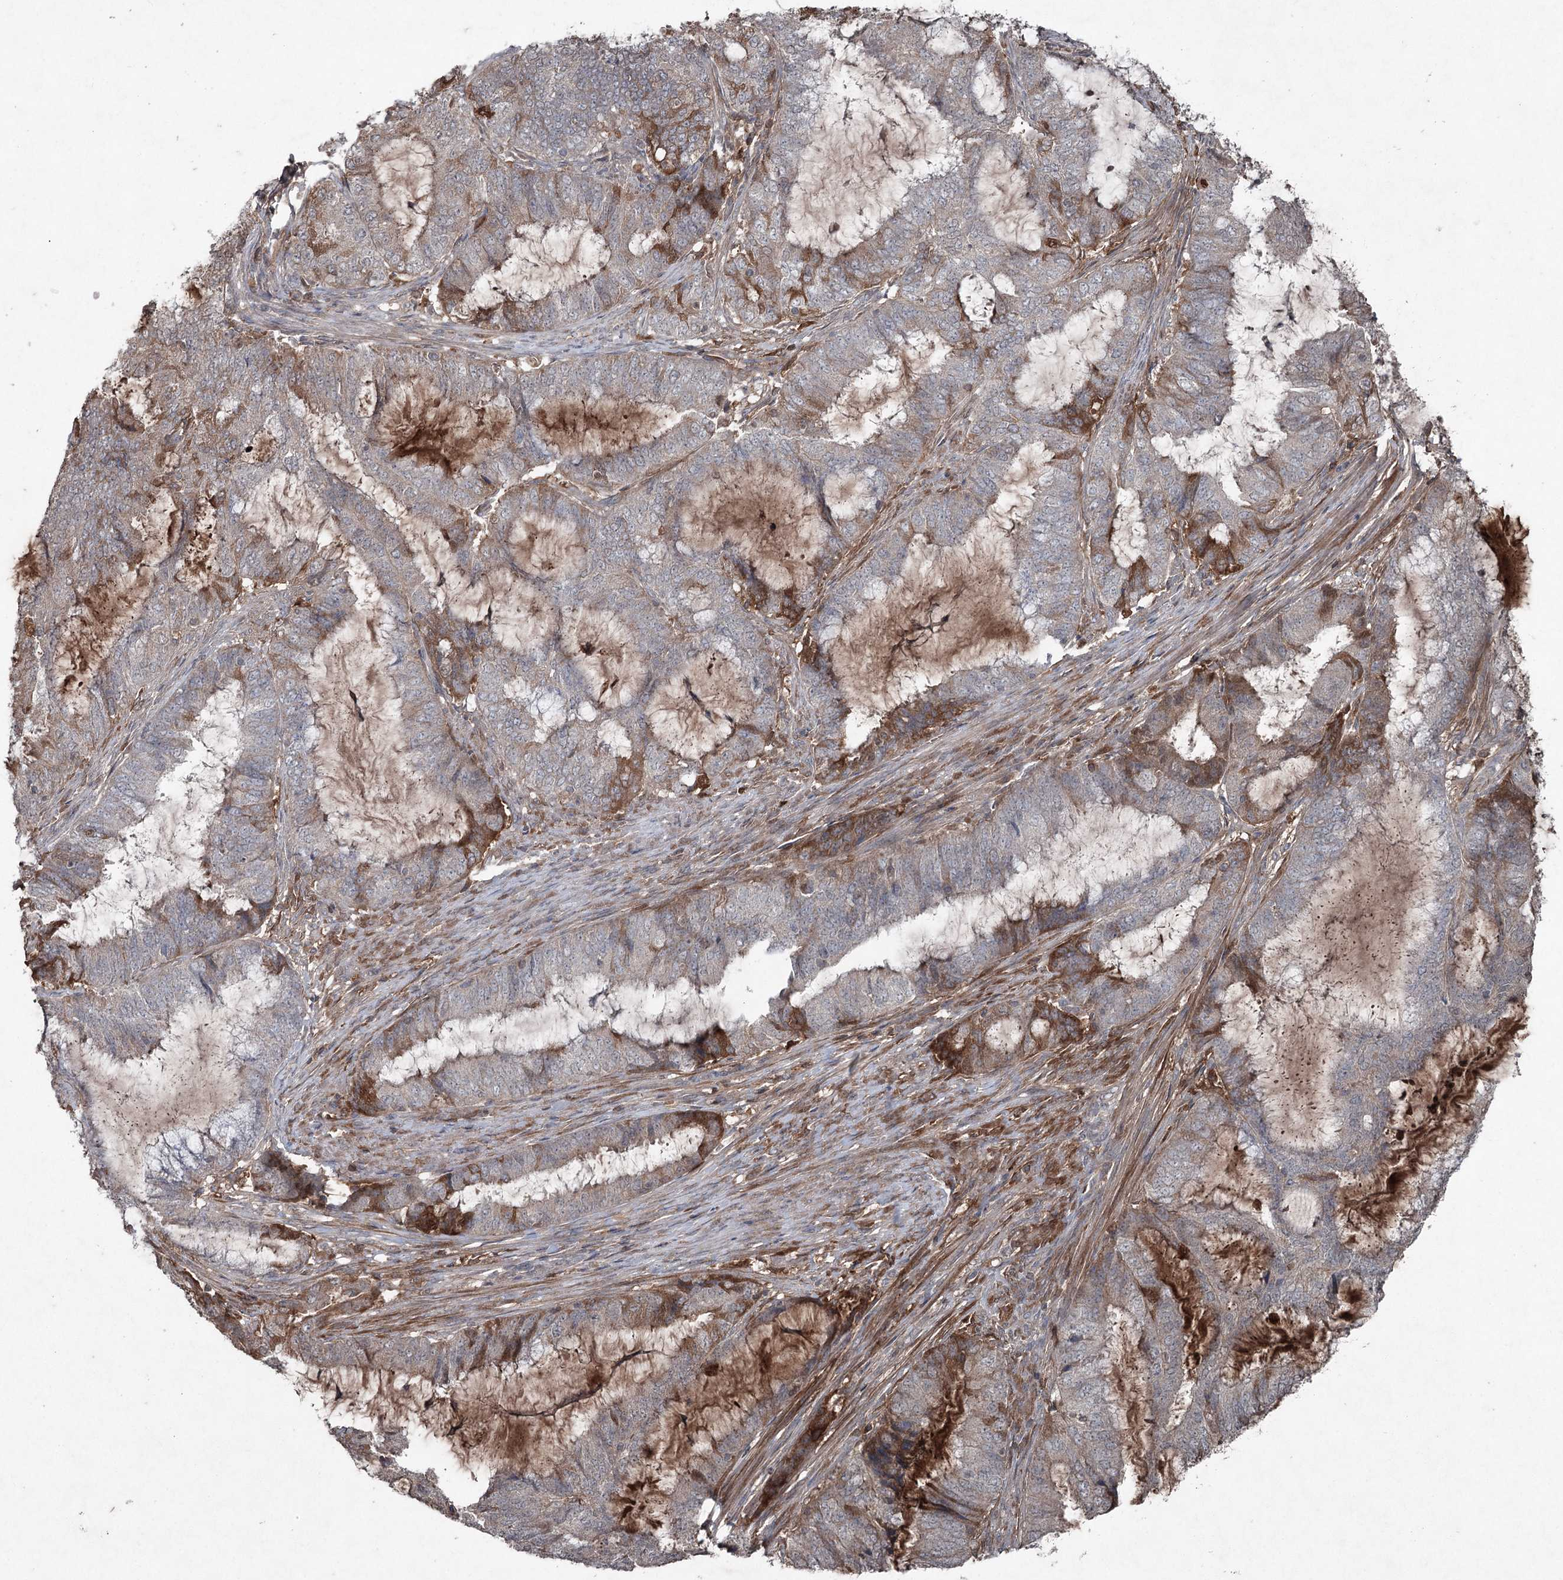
{"staining": {"intensity": "moderate", "quantity": "<25%", "location": "cytoplasmic/membranous"}, "tissue": "endometrial cancer", "cell_type": "Tumor cells", "image_type": "cancer", "snomed": [{"axis": "morphology", "description": "Adenocarcinoma, NOS"}, {"axis": "topography", "description": "Endometrium"}], "caption": "Protein expression analysis of endometrial adenocarcinoma shows moderate cytoplasmic/membranous staining in about <25% of tumor cells.", "gene": "PGLYRP2", "patient": {"sex": "female", "age": 51}}